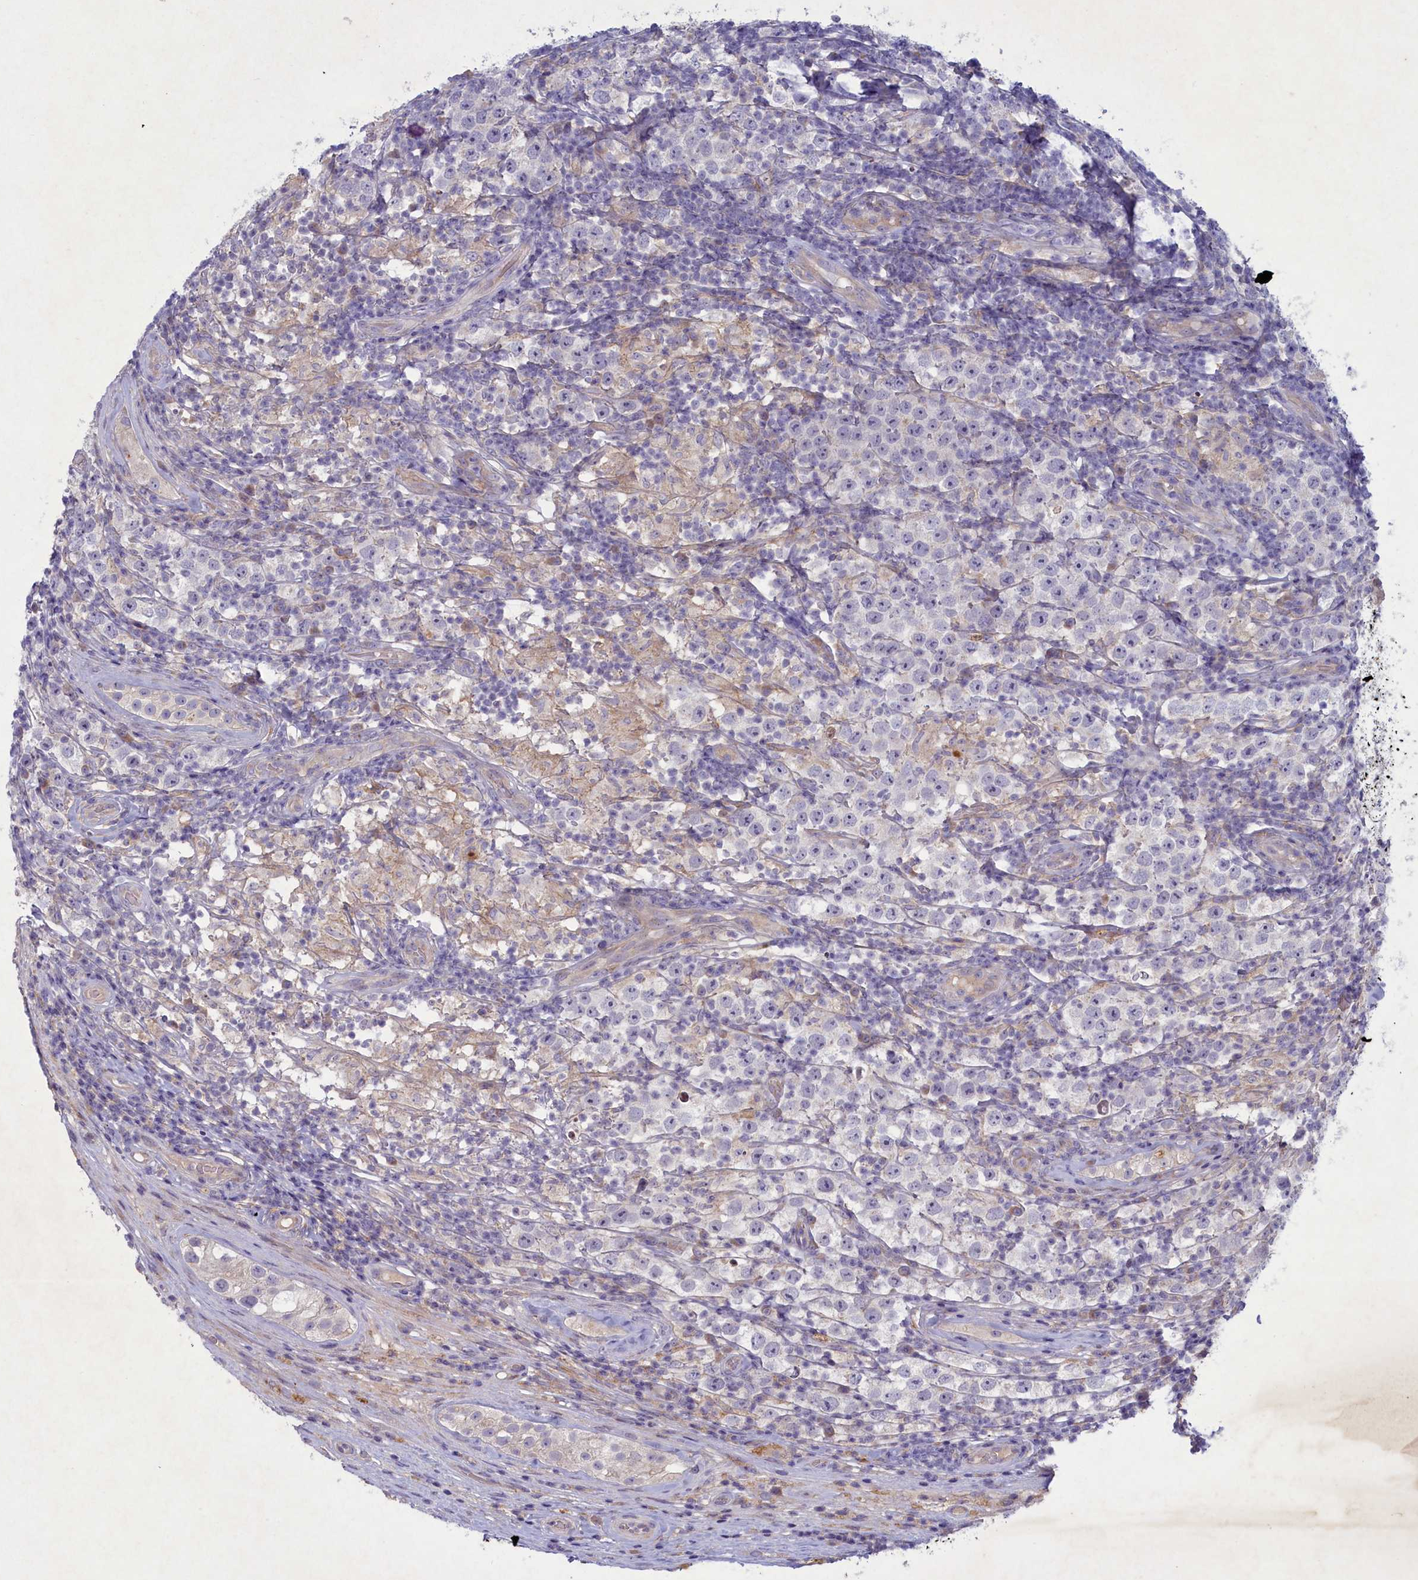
{"staining": {"intensity": "negative", "quantity": "none", "location": "none"}, "tissue": "testis cancer", "cell_type": "Tumor cells", "image_type": "cancer", "snomed": [{"axis": "morphology", "description": "Normal tissue, NOS"}, {"axis": "morphology", "description": "Urothelial carcinoma, High grade"}, {"axis": "morphology", "description": "Seminoma, NOS"}, {"axis": "morphology", "description": "Carcinoma, Embryonal, NOS"}, {"axis": "topography", "description": "Urinary bladder"}, {"axis": "topography", "description": "Testis"}], "caption": "This is a photomicrograph of immunohistochemistry staining of testis embryonal carcinoma, which shows no staining in tumor cells. (DAB immunohistochemistry visualized using brightfield microscopy, high magnification).", "gene": "PLEKHG6", "patient": {"sex": "male", "age": 41}}